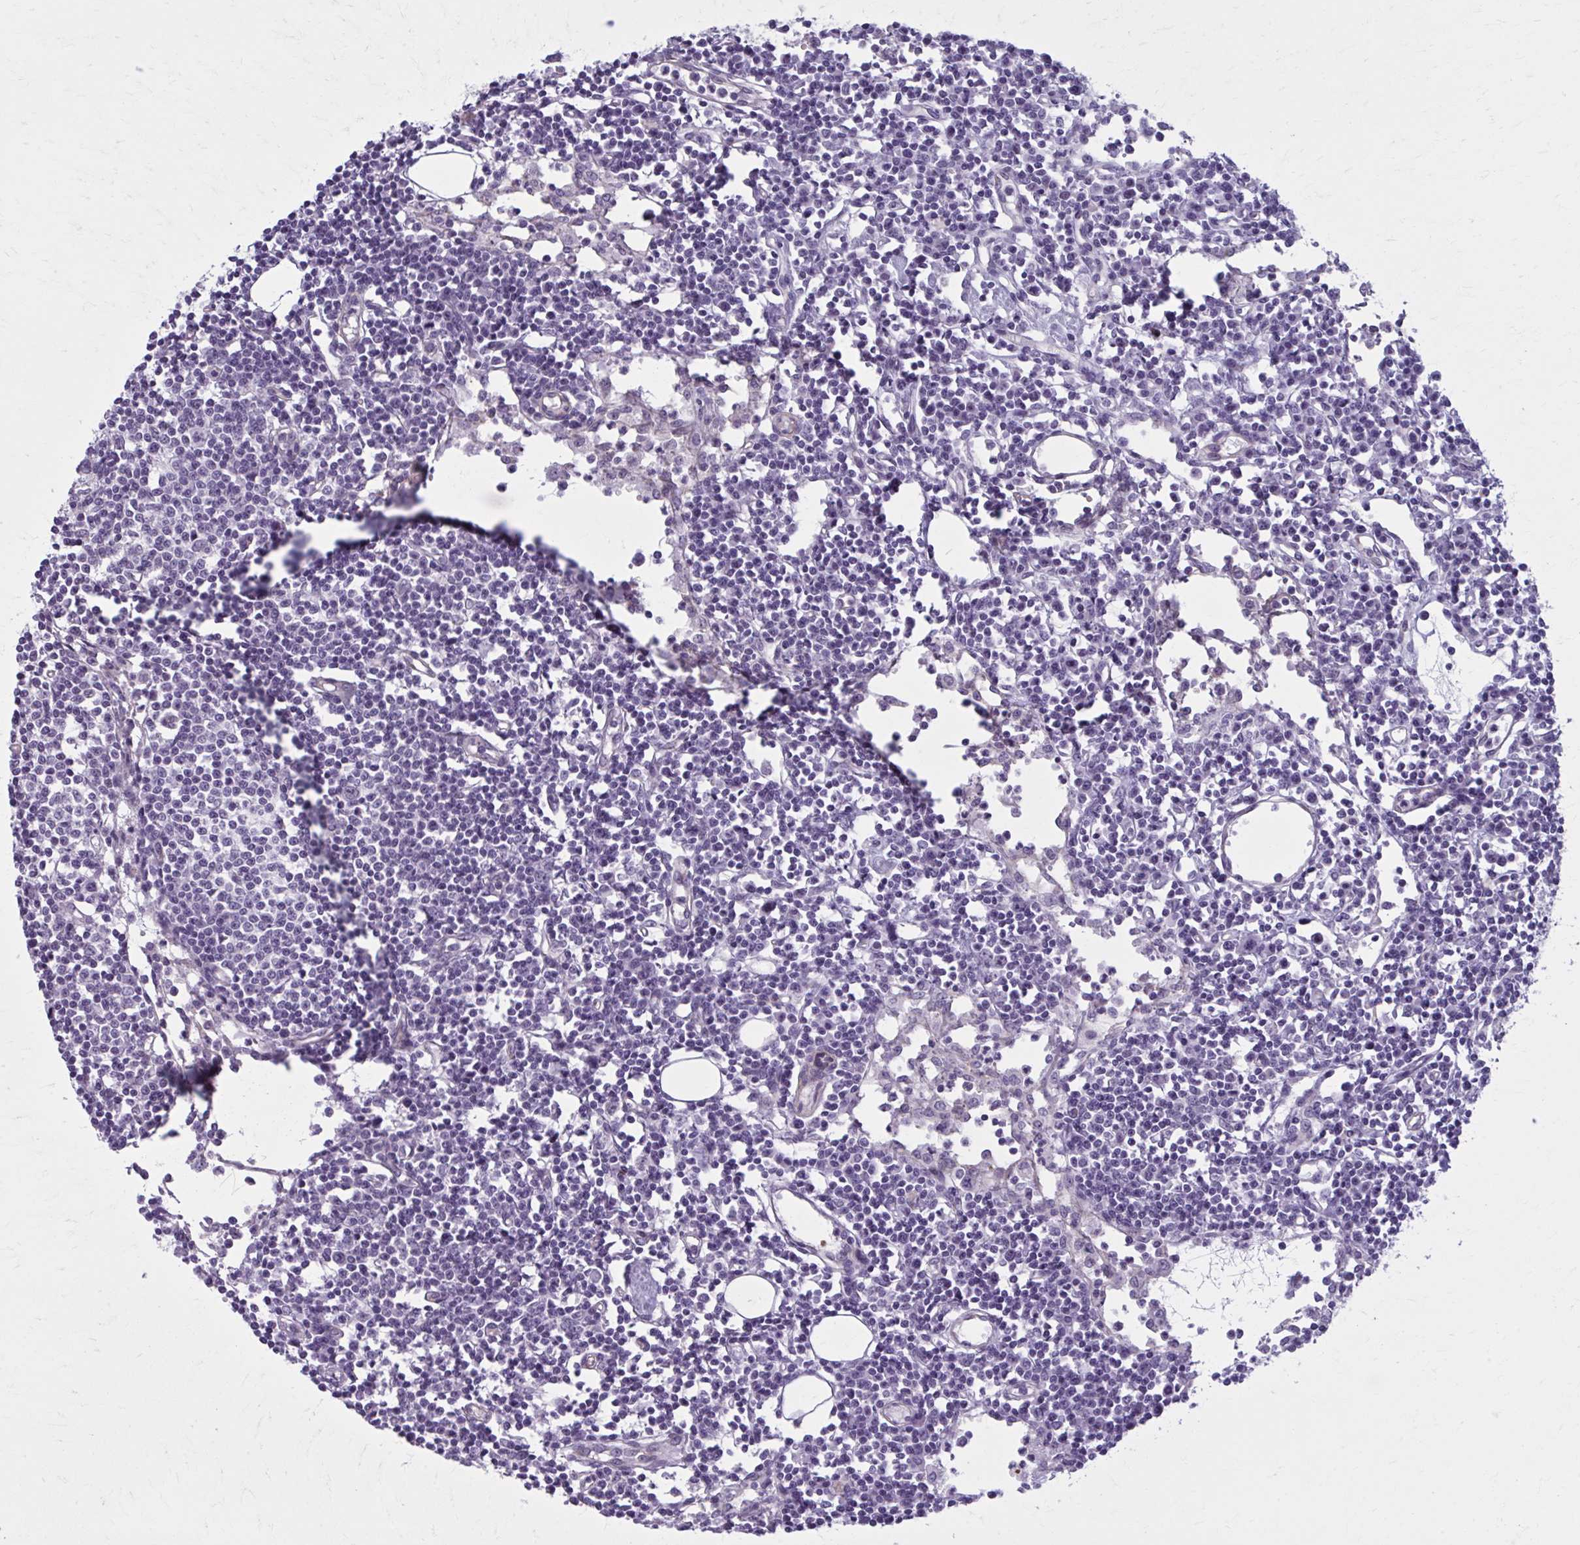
{"staining": {"intensity": "negative", "quantity": "none", "location": "none"}, "tissue": "lymph node", "cell_type": "Germinal center cells", "image_type": "normal", "snomed": [{"axis": "morphology", "description": "Normal tissue, NOS"}, {"axis": "topography", "description": "Lymph node"}], "caption": "Protein analysis of benign lymph node displays no significant positivity in germinal center cells.", "gene": "NUMBL", "patient": {"sex": "female", "age": 78}}